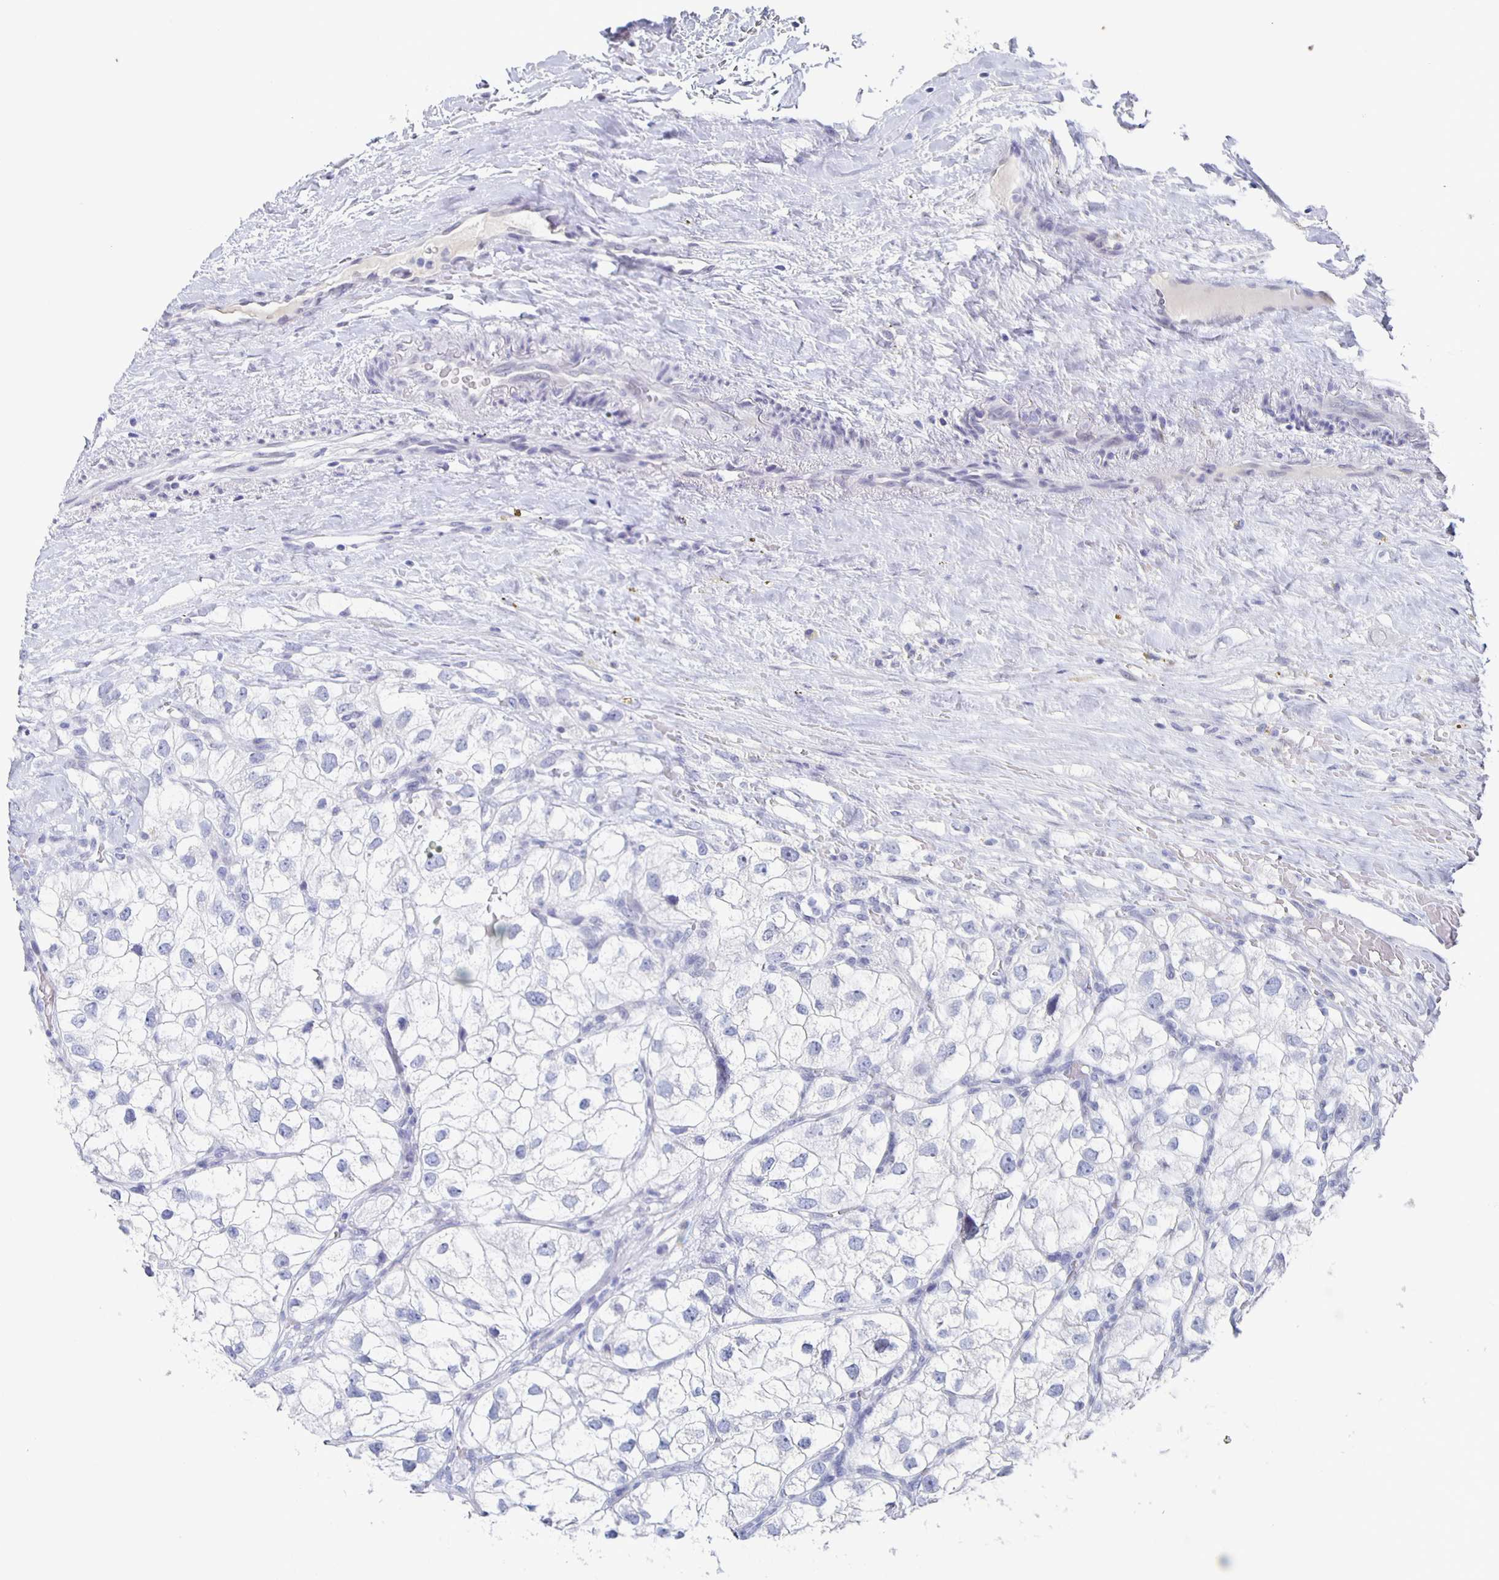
{"staining": {"intensity": "negative", "quantity": "none", "location": "none"}, "tissue": "renal cancer", "cell_type": "Tumor cells", "image_type": "cancer", "snomed": [{"axis": "morphology", "description": "Adenocarcinoma, NOS"}, {"axis": "topography", "description": "Kidney"}], "caption": "This is a micrograph of IHC staining of renal cancer, which shows no positivity in tumor cells. The staining is performed using DAB (3,3'-diaminobenzidine) brown chromogen with nuclei counter-stained in using hematoxylin.", "gene": "CCDC17", "patient": {"sex": "male", "age": 59}}